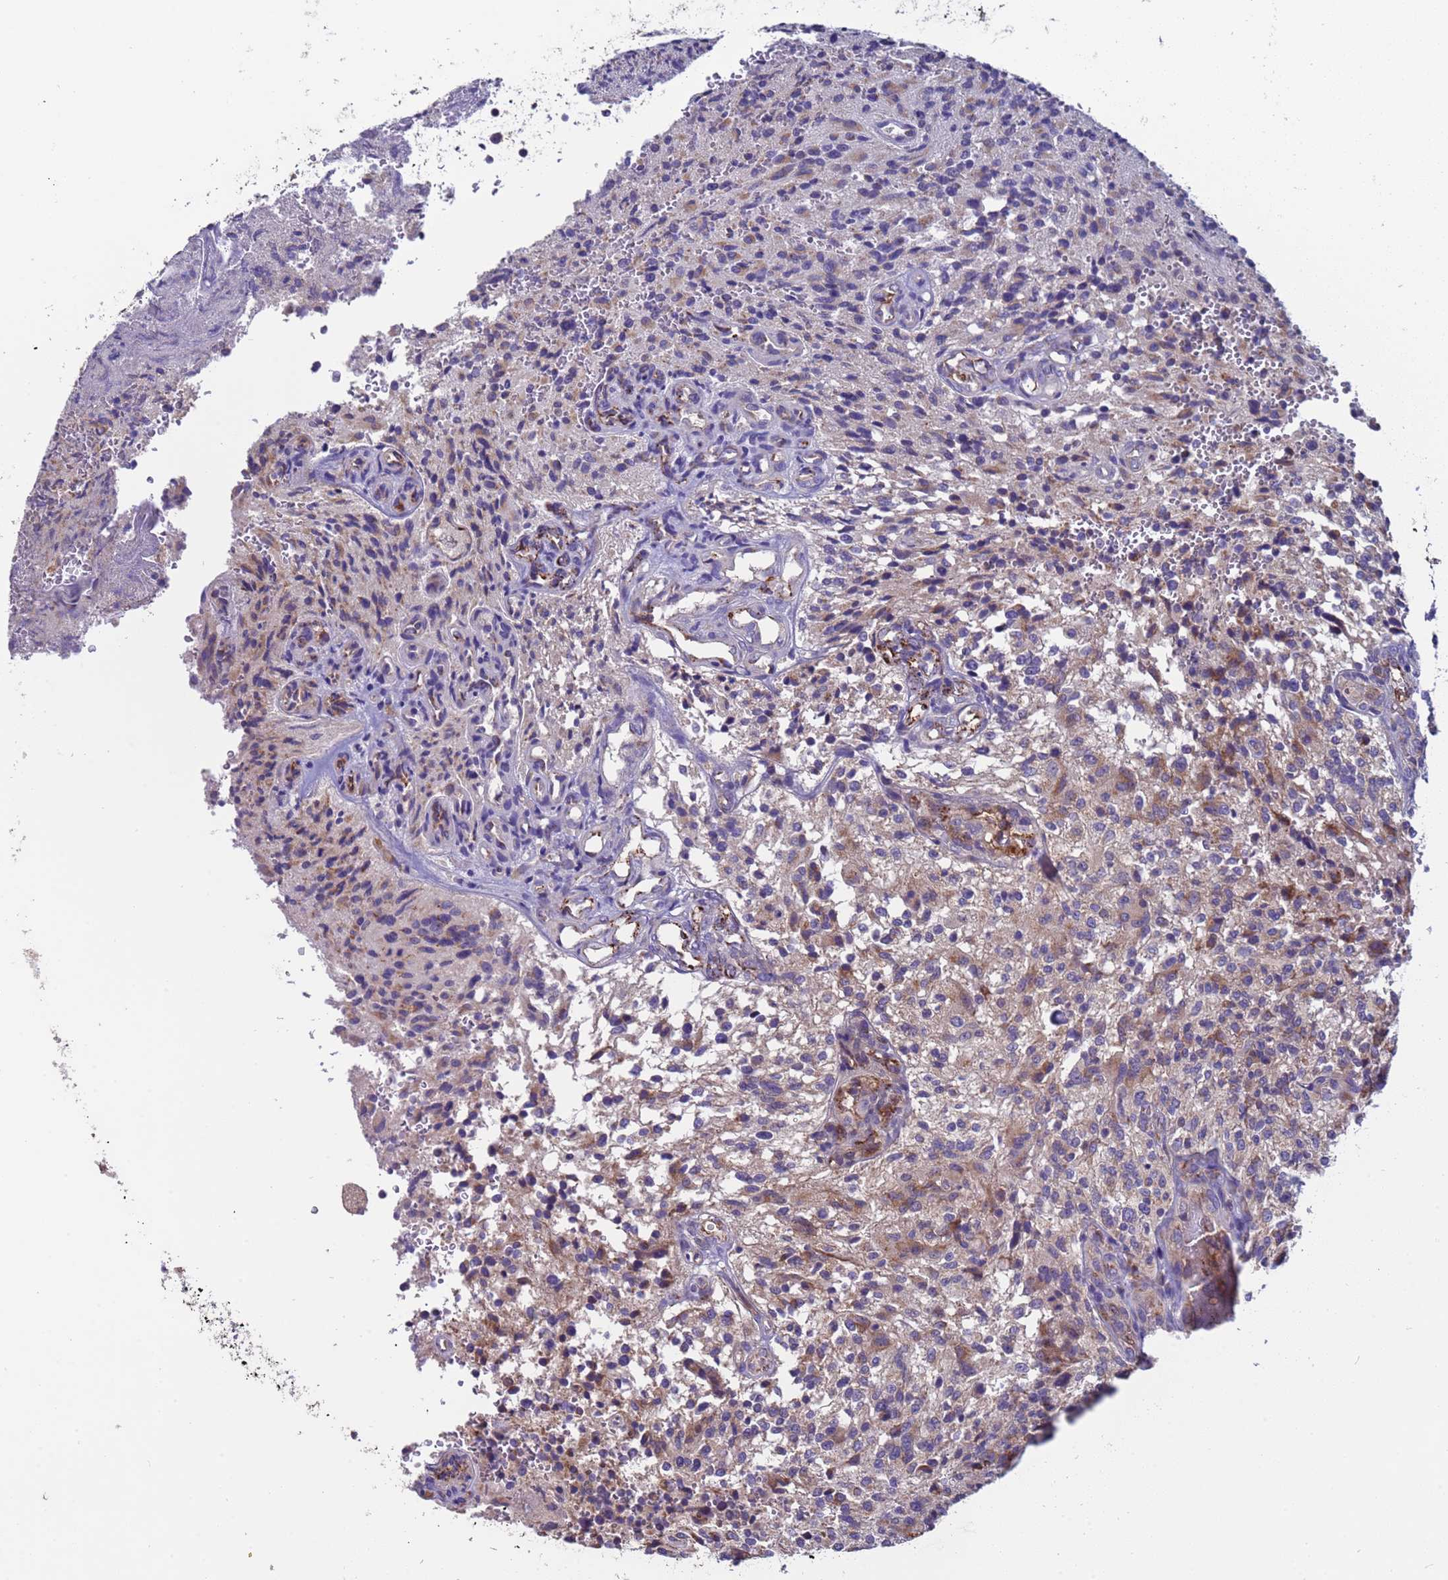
{"staining": {"intensity": "moderate", "quantity": "<25%", "location": "cytoplasmic/membranous"}, "tissue": "glioma", "cell_type": "Tumor cells", "image_type": "cancer", "snomed": [{"axis": "morphology", "description": "Normal tissue, NOS"}, {"axis": "morphology", "description": "Glioma, malignant, High grade"}, {"axis": "topography", "description": "Cerebral cortex"}], "caption": "Glioma was stained to show a protein in brown. There is low levels of moderate cytoplasmic/membranous positivity in approximately <25% of tumor cells. The staining was performed using DAB to visualize the protein expression in brown, while the nuclei were stained in blue with hematoxylin (Magnification: 20x).", "gene": "ZNF248", "patient": {"sex": "male", "age": 56}}